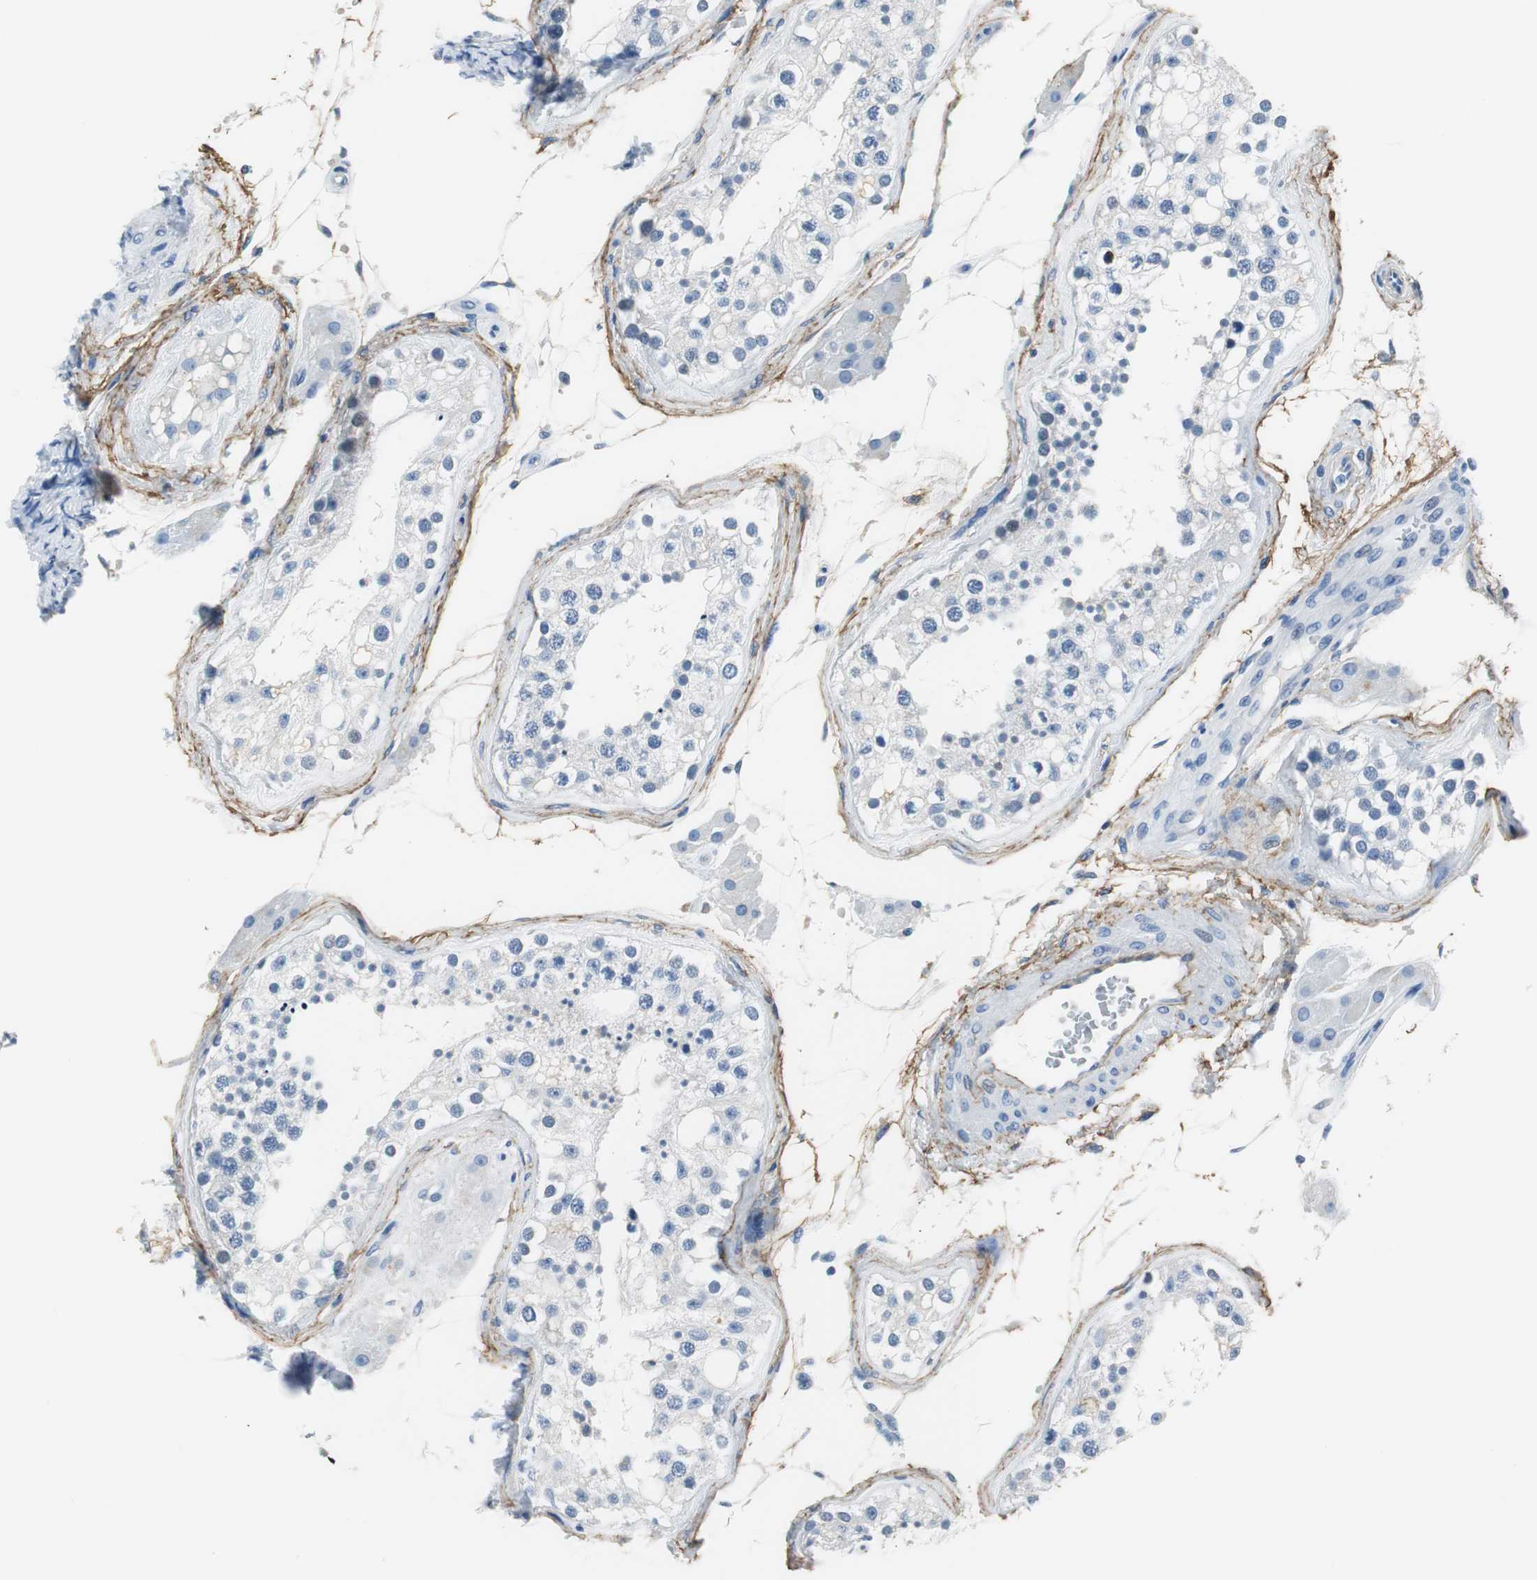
{"staining": {"intensity": "negative", "quantity": "none", "location": "none"}, "tissue": "testis", "cell_type": "Cells in seminiferous ducts", "image_type": "normal", "snomed": [{"axis": "morphology", "description": "Normal tissue, NOS"}, {"axis": "topography", "description": "Testis"}], "caption": "Cells in seminiferous ducts show no significant protein expression in benign testis. Brightfield microscopy of immunohistochemistry stained with DAB (3,3'-diaminobenzidine) (brown) and hematoxylin (blue), captured at high magnification.", "gene": "MUC7", "patient": {"sex": "male", "age": 68}}